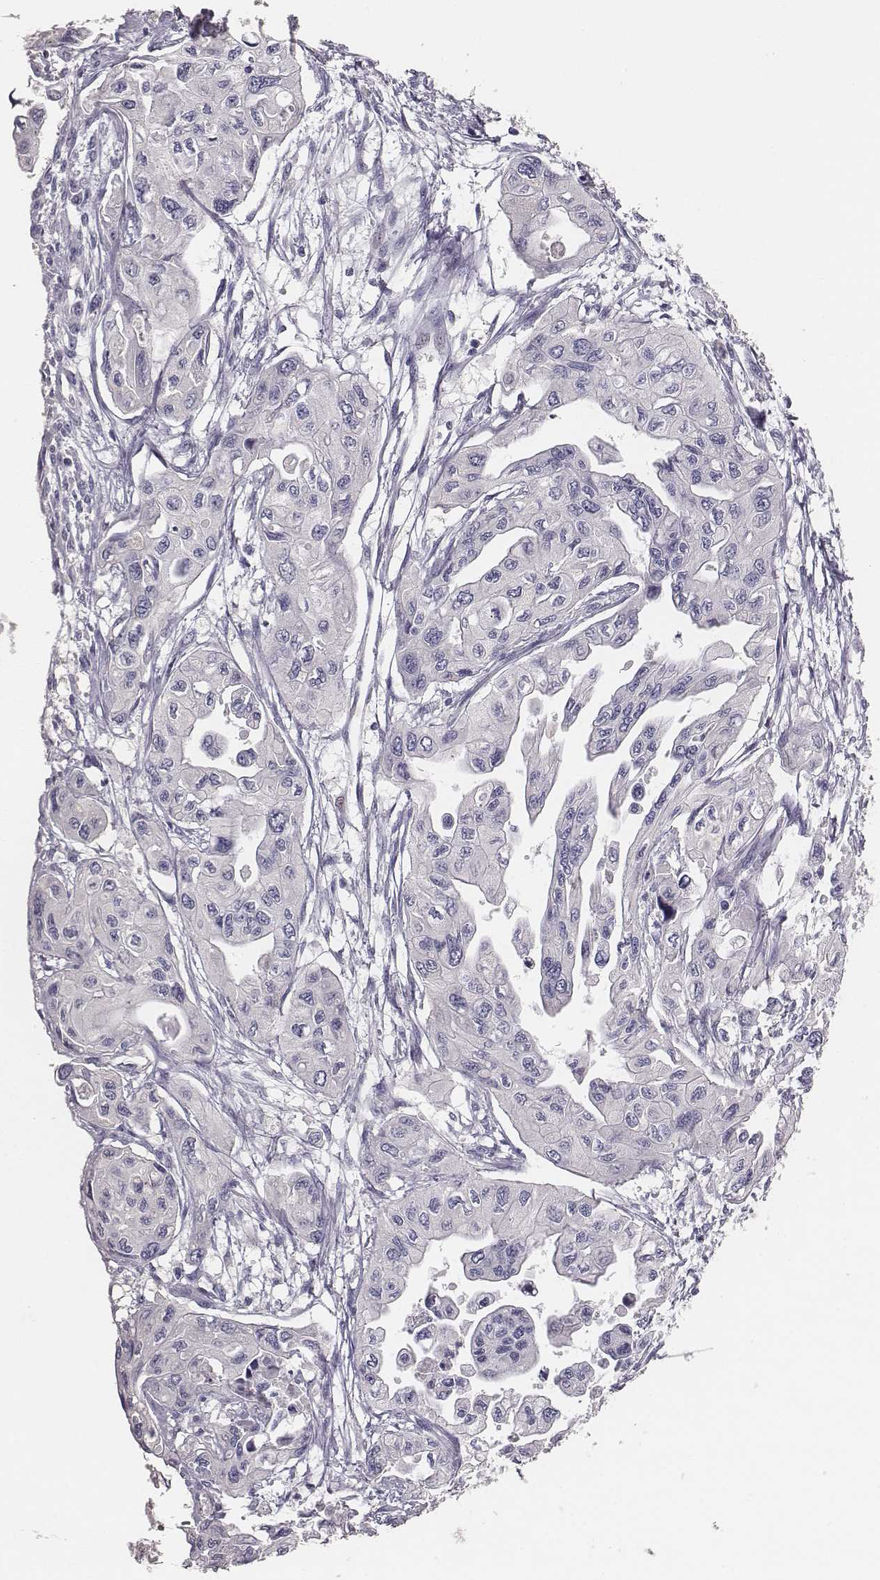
{"staining": {"intensity": "negative", "quantity": "none", "location": "none"}, "tissue": "pancreatic cancer", "cell_type": "Tumor cells", "image_type": "cancer", "snomed": [{"axis": "morphology", "description": "Adenocarcinoma, NOS"}, {"axis": "topography", "description": "Pancreas"}], "caption": "Immunohistochemistry (IHC) photomicrograph of adenocarcinoma (pancreatic) stained for a protein (brown), which demonstrates no expression in tumor cells.", "gene": "MYH6", "patient": {"sex": "female", "age": 76}}